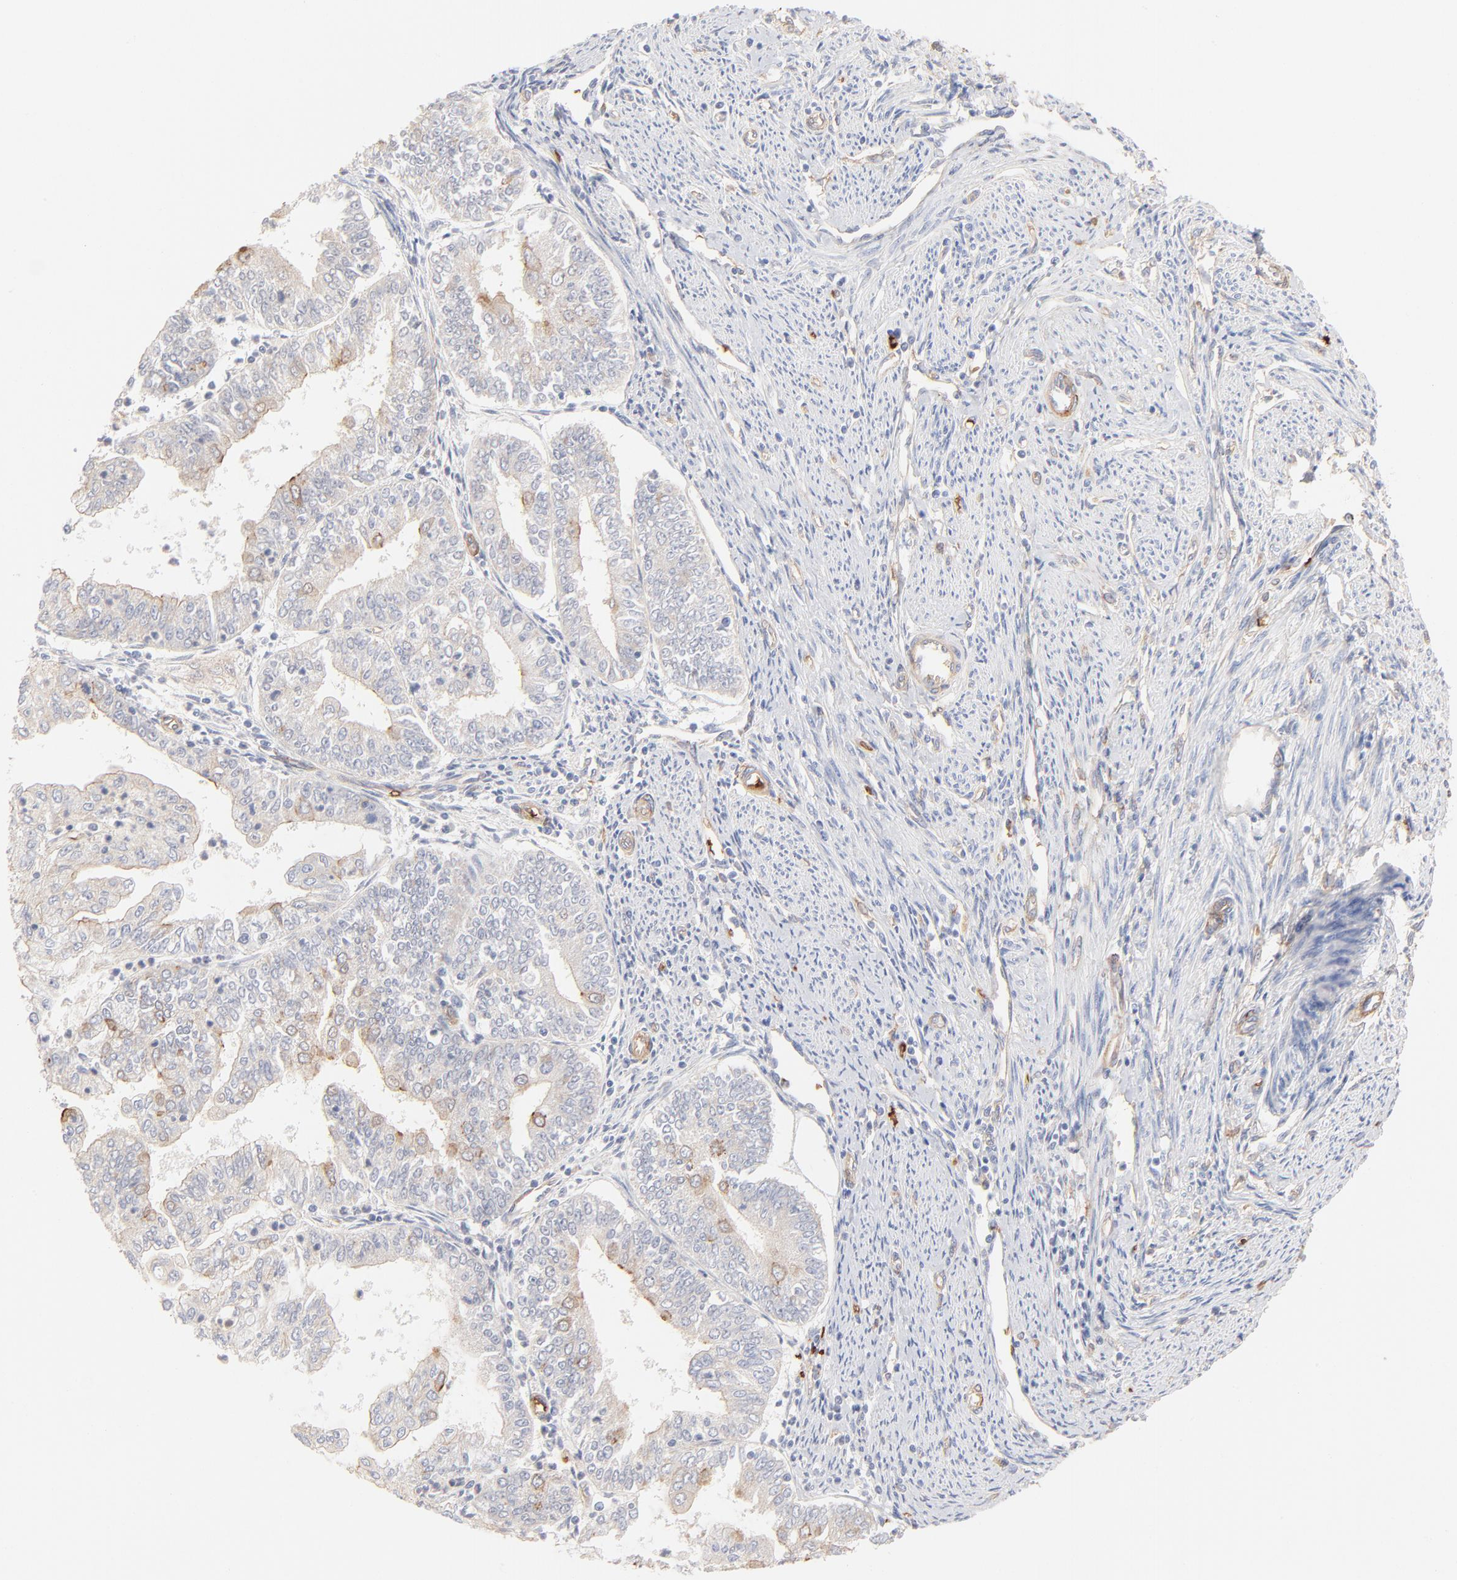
{"staining": {"intensity": "negative", "quantity": "none", "location": "none"}, "tissue": "endometrial cancer", "cell_type": "Tumor cells", "image_type": "cancer", "snomed": [{"axis": "morphology", "description": "Adenocarcinoma, NOS"}, {"axis": "topography", "description": "Endometrium"}], "caption": "There is no significant staining in tumor cells of adenocarcinoma (endometrial).", "gene": "SPTB", "patient": {"sex": "female", "age": 75}}